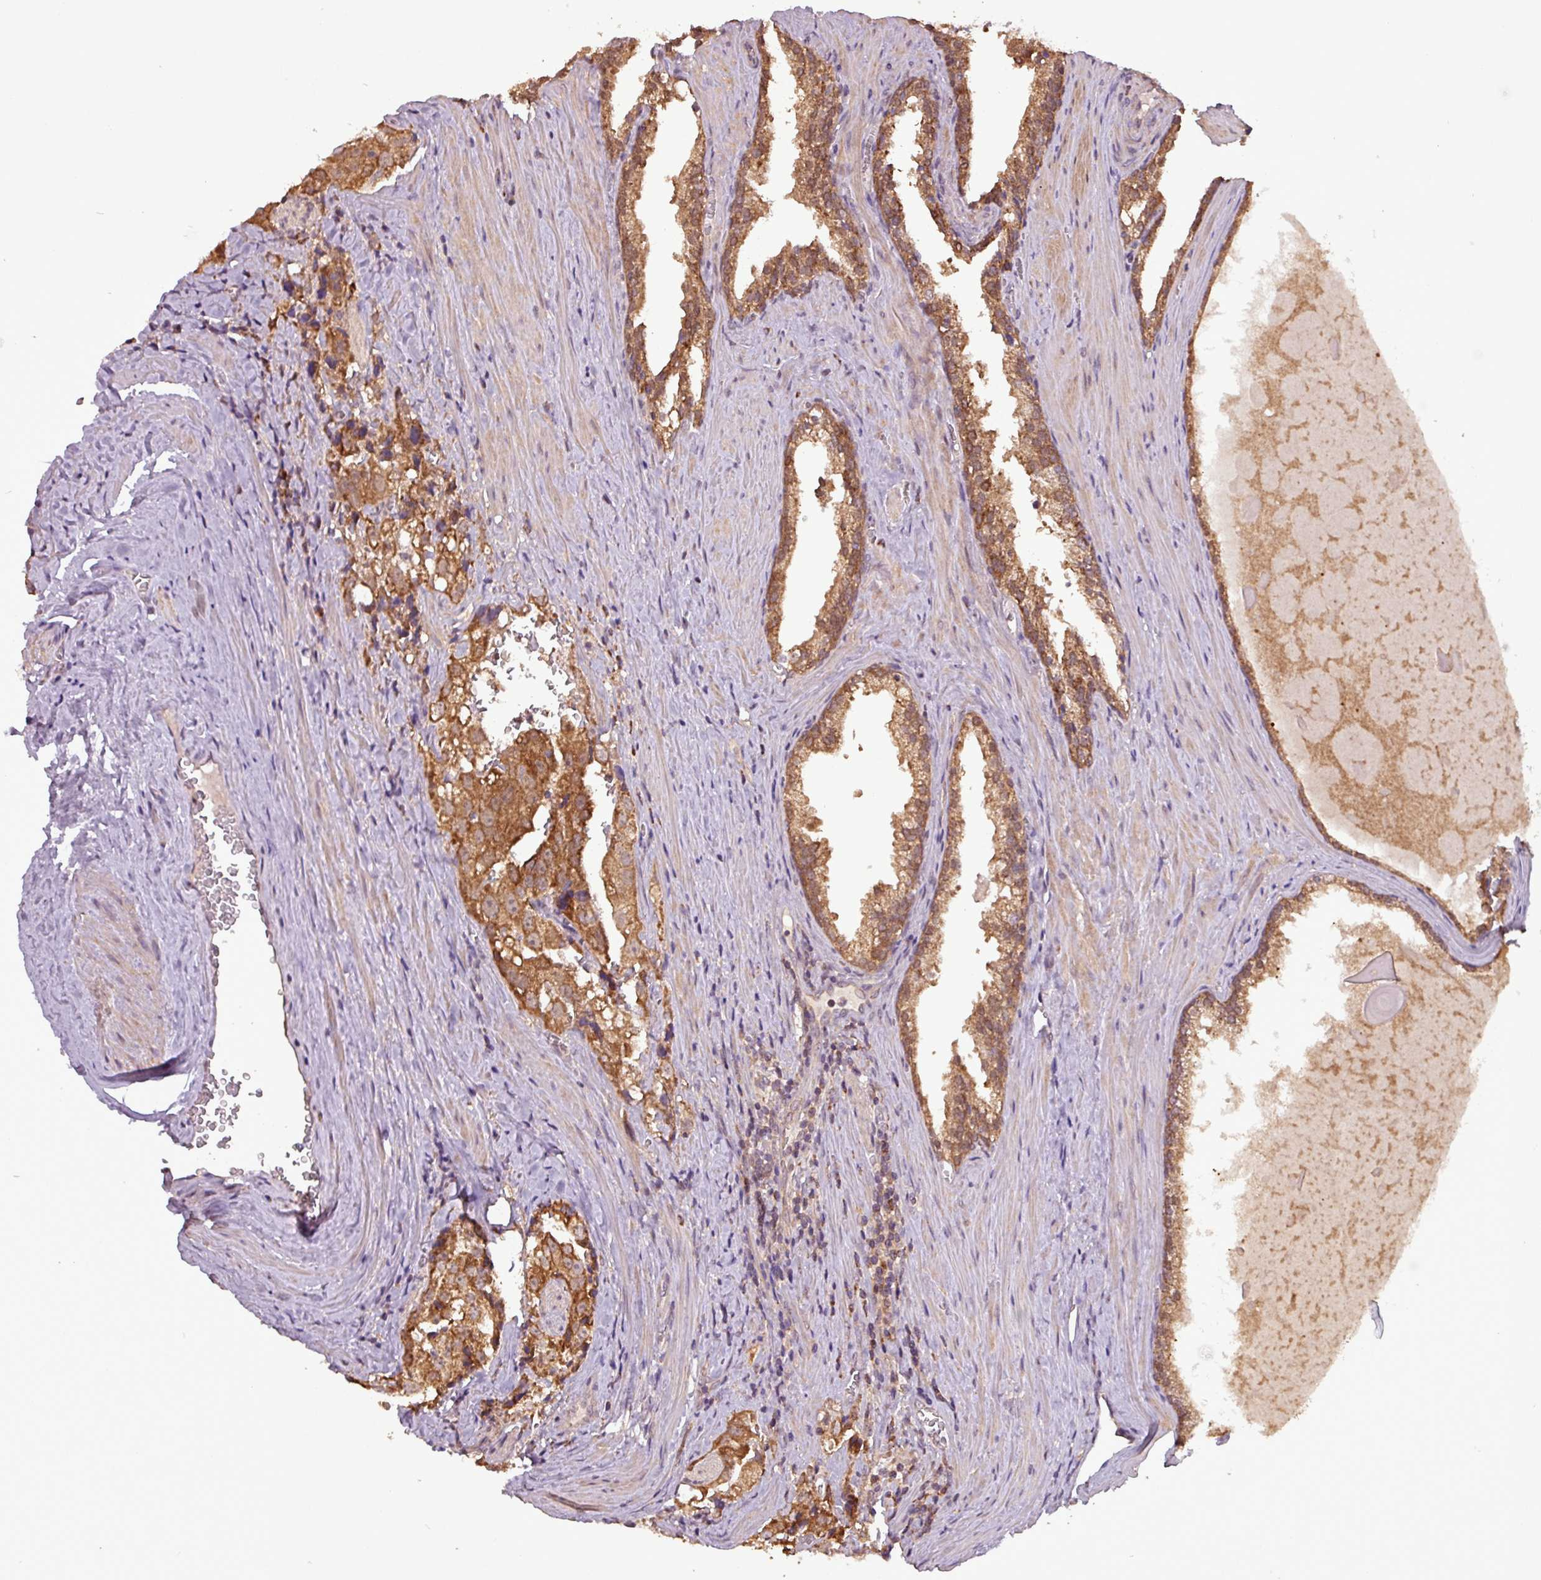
{"staining": {"intensity": "strong", "quantity": ">75%", "location": "cytoplasmic/membranous"}, "tissue": "prostate cancer", "cell_type": "Tumor cells", "image_type": "cancer", "snomed": [{"axis": "morphology", "description": "Adenocarcinoma, High grade"}, {"axis": "topography", "description": "Prostate"}], "caption": "Protein expression analysis of human high-grade adenocarcinoma (prostate) reveals strong cytoplasmic/membranous staining in about >75% of tumor cells. The protein is stained brown, and the nuclei are stained in blue (DAB IHC with brightfield microscopy, high magnification).", "gene": "MCTP2", "patient": {"sex": "male", "age": 68}}